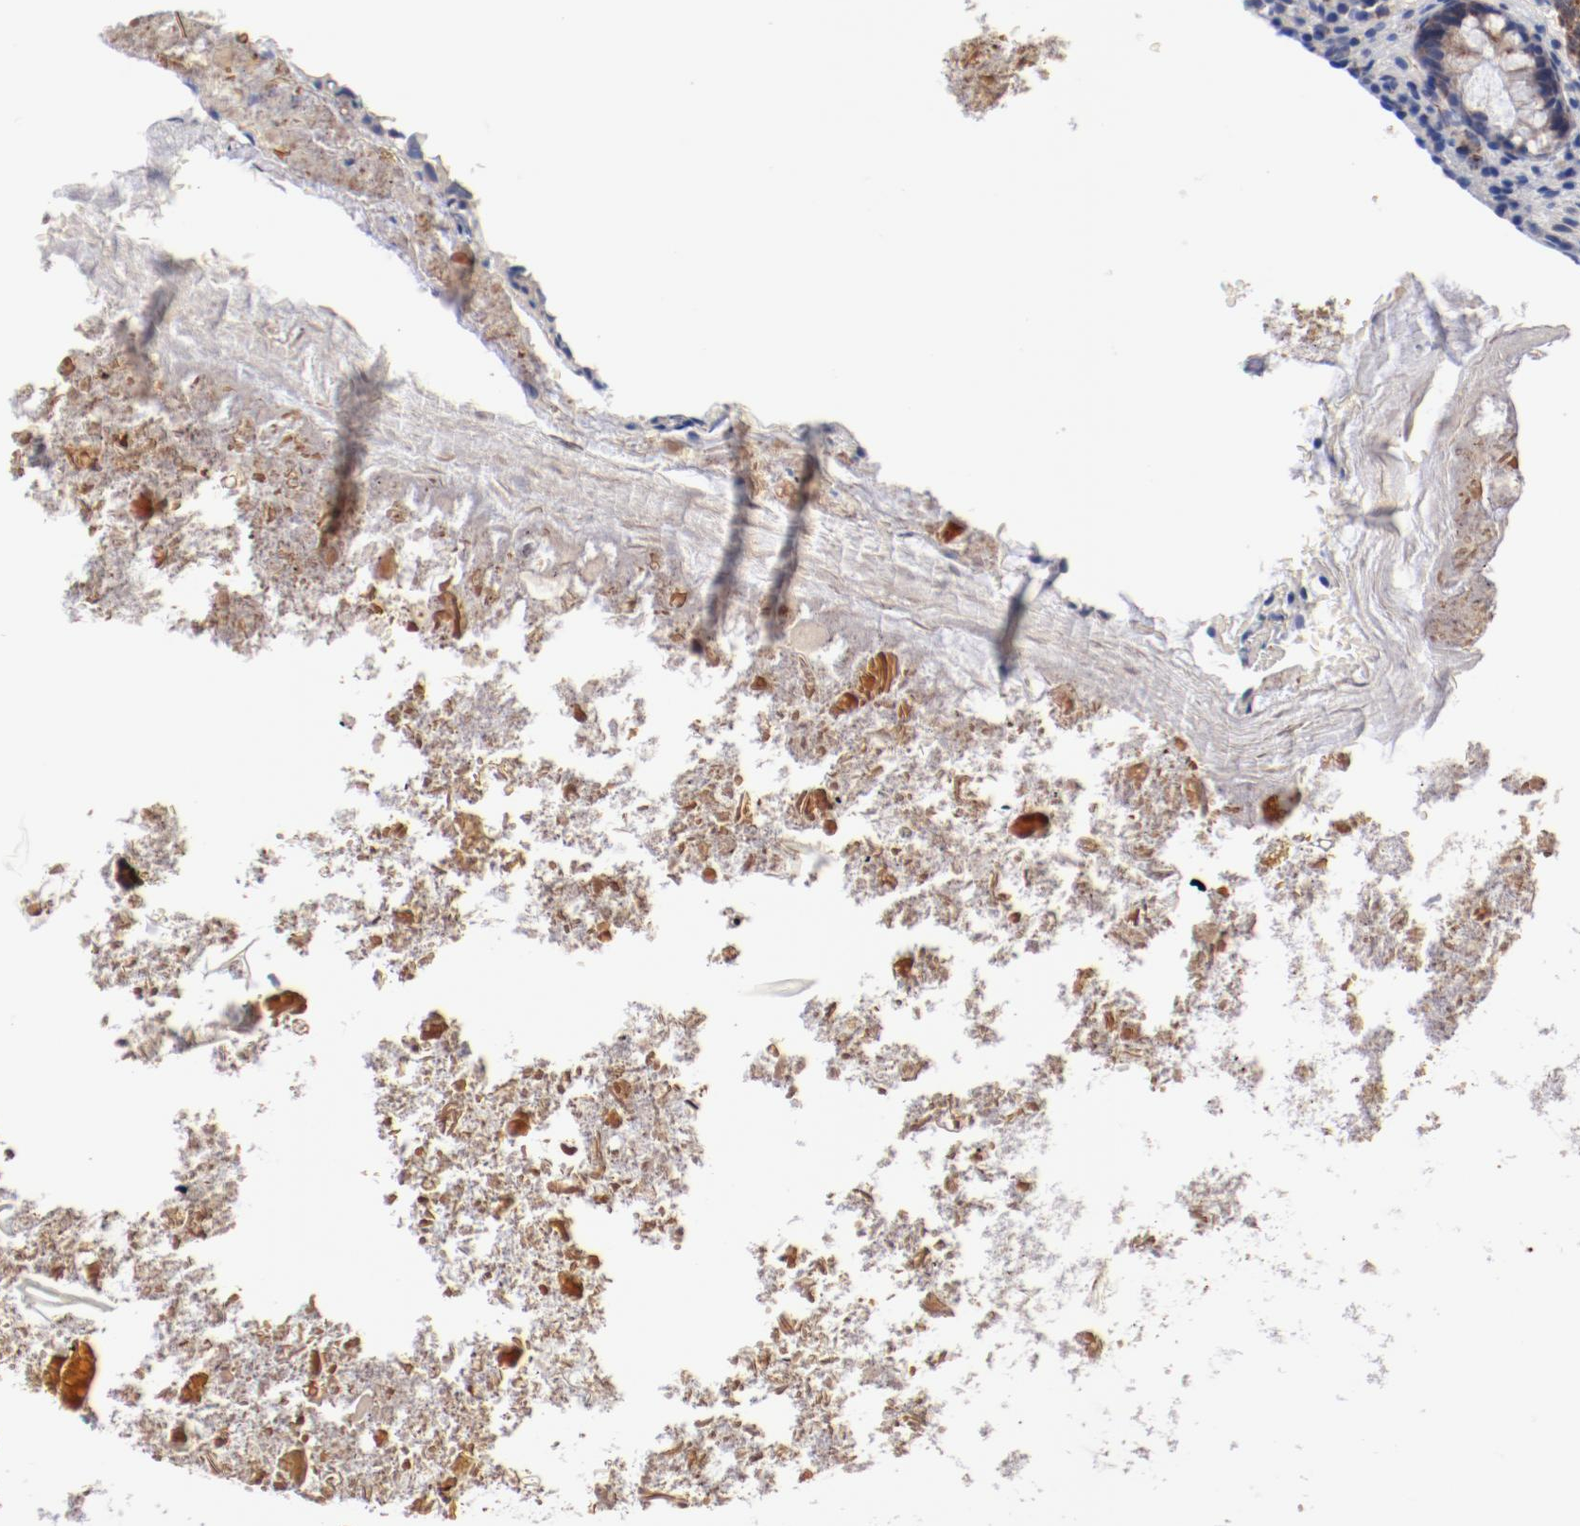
{"staining": {"intensity": "moderate", "quantity": ">75%", "location": "cytoplasmic/membranous"}, "tissue": "appendix", "cell_type": "Glandular cells", "image_type": "normal", "snomed": [{"axis": "morphology", "description": "Normal tissue, NOS"}, {"axis": "topography", "description": "Appendix"}], "caption": "Normal appendix exhibits moderate cytoplasmic/membranous staining in approximately >75% of glandular cells, visualized by immunohistochemistry. (Brightfield microscopy of DAB IHC at high magnification).", "gene": "NDUFV2", "patient": {"sex": "female", "age": 10}}